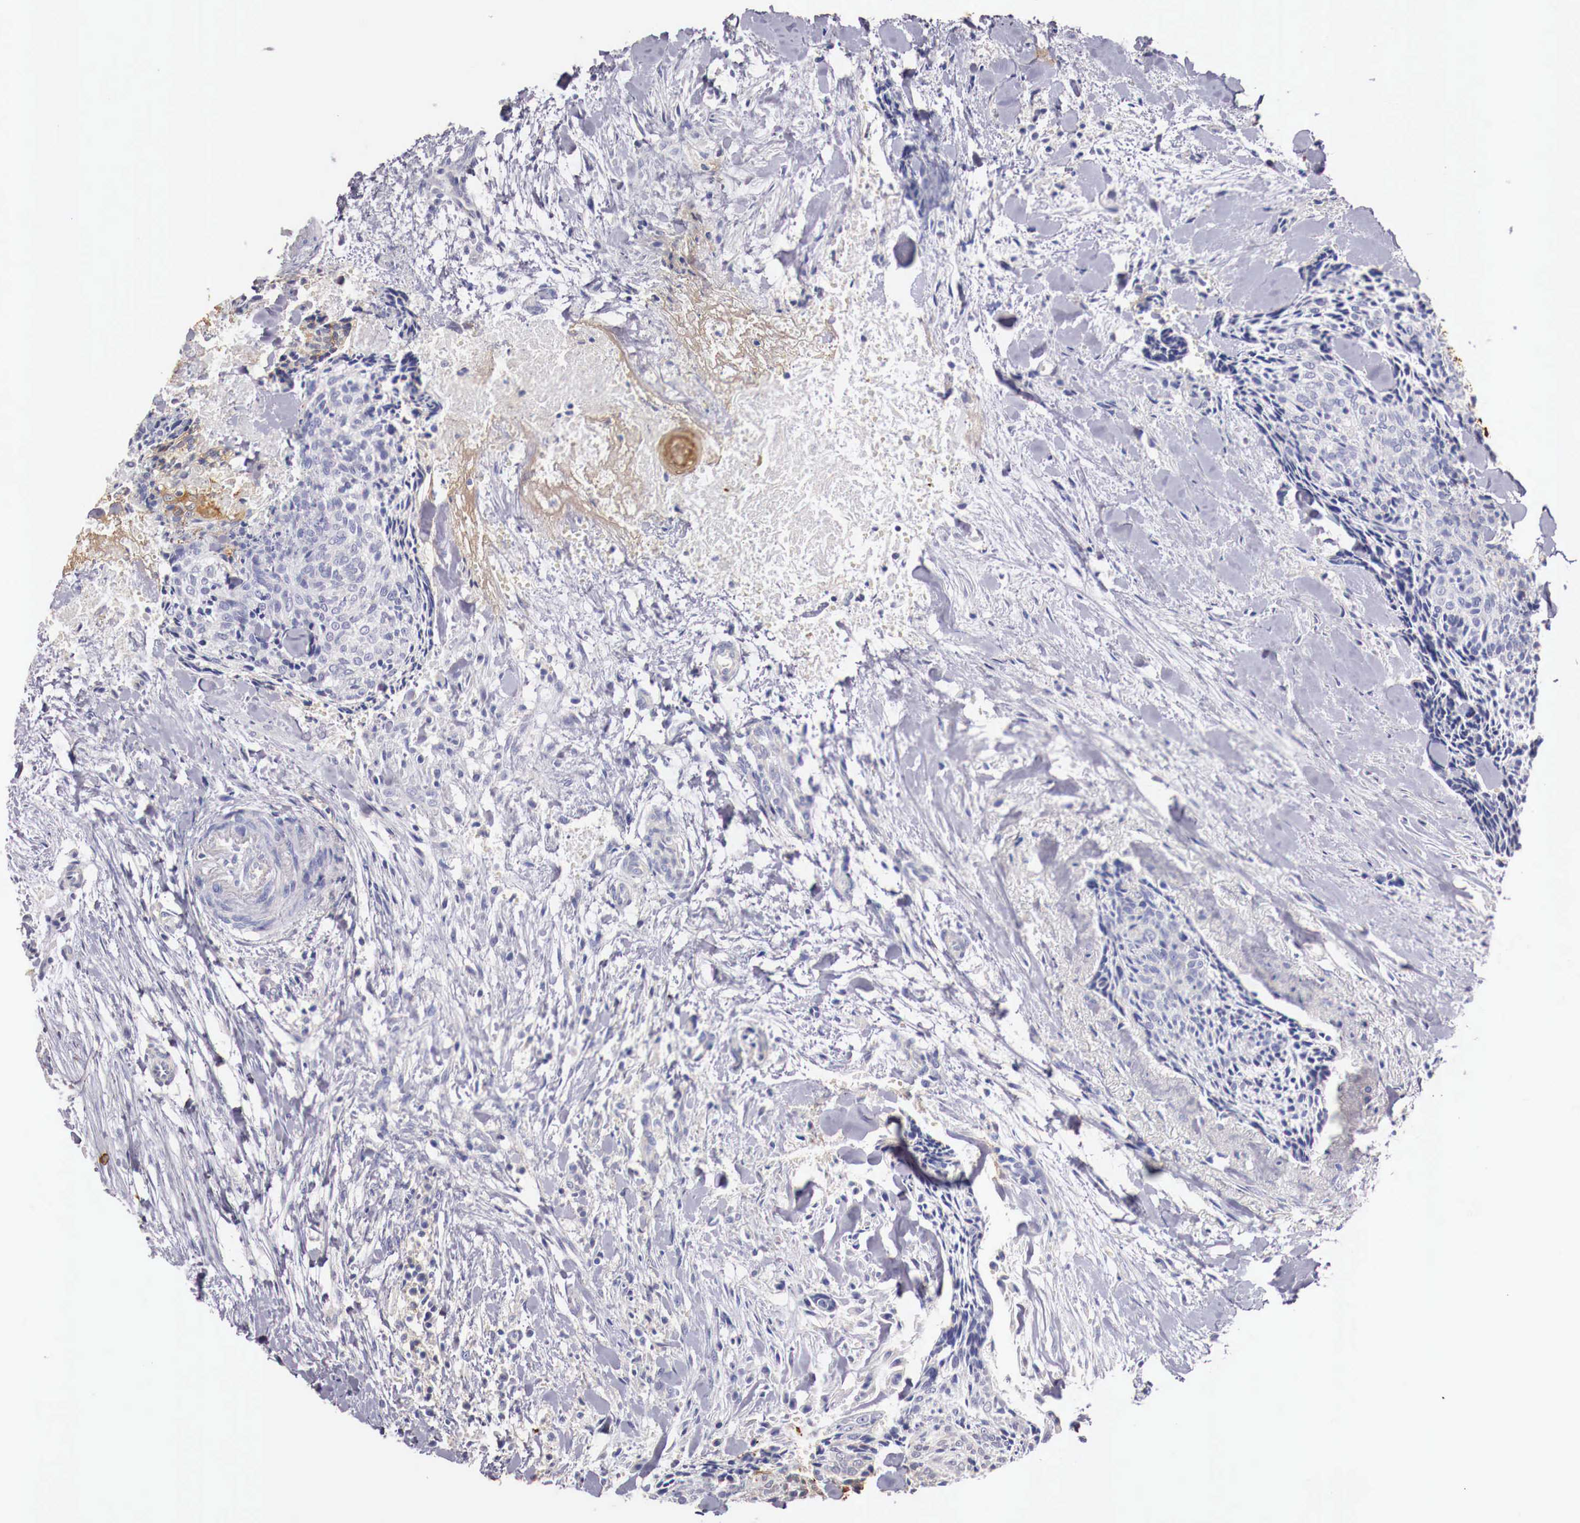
{"staining": {"intensity": "negative", "quantity": "none", "location": "none"}, "tissue": "head and neck cancer", "cell_type": "Tumor cells", "image_type": "cancer", "snomed": [{"axis": "morphology", "description": "Squamous cell carcinoma, NOS"}, {"axis": "topography", "description": "Salivary gland"}, {"axis": "topography", "description": "Head-Neck"}], "caption": "IHC photomicrograph of squamous cell carcinoma (head and neck) stained for a protein (brown), which shows no positivity in tumor cells.", "gene": "PITPNA", "patient": {"sex": "male", "age": 70}}